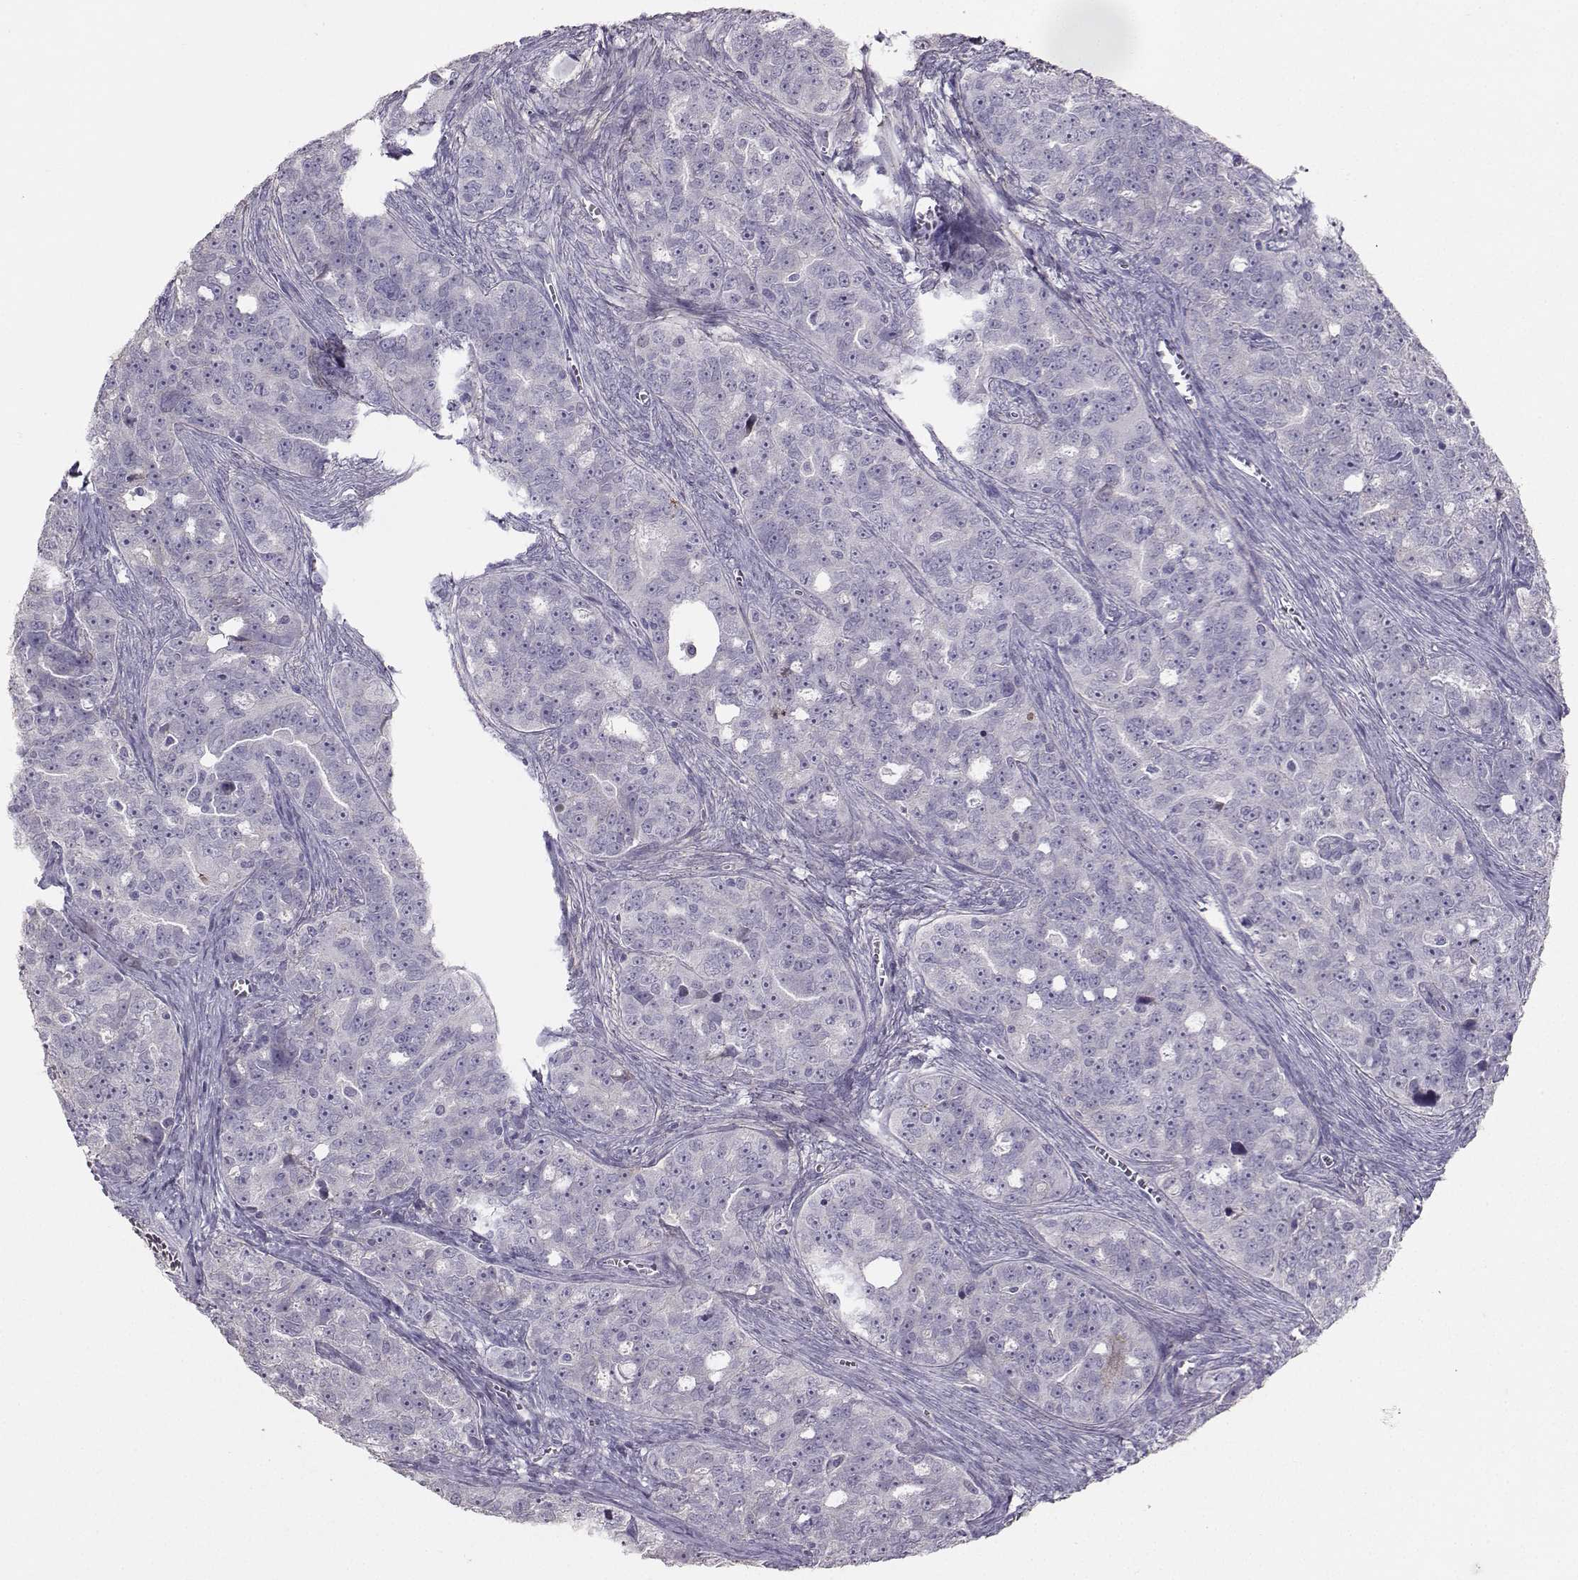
{"staining": {"intensity": "negative", "quantity": "none", "location": "none"}, "tissue": "ovarian cancer", "cell_type": "Tumor cells", "image_type": "cancer", "snomed": [{"axis": "morphology", "description": "Cystadenocarcinoma, serous, NOS"}, {"axis": "topography", "description": "Ovary"}], "caption": "The immunohistochemistry photomicrograph has no significant expression in tumor cells of ovarian cancer tissue.", "gene": "PKP2", "patient": {"sex": "female", "age": 51}}